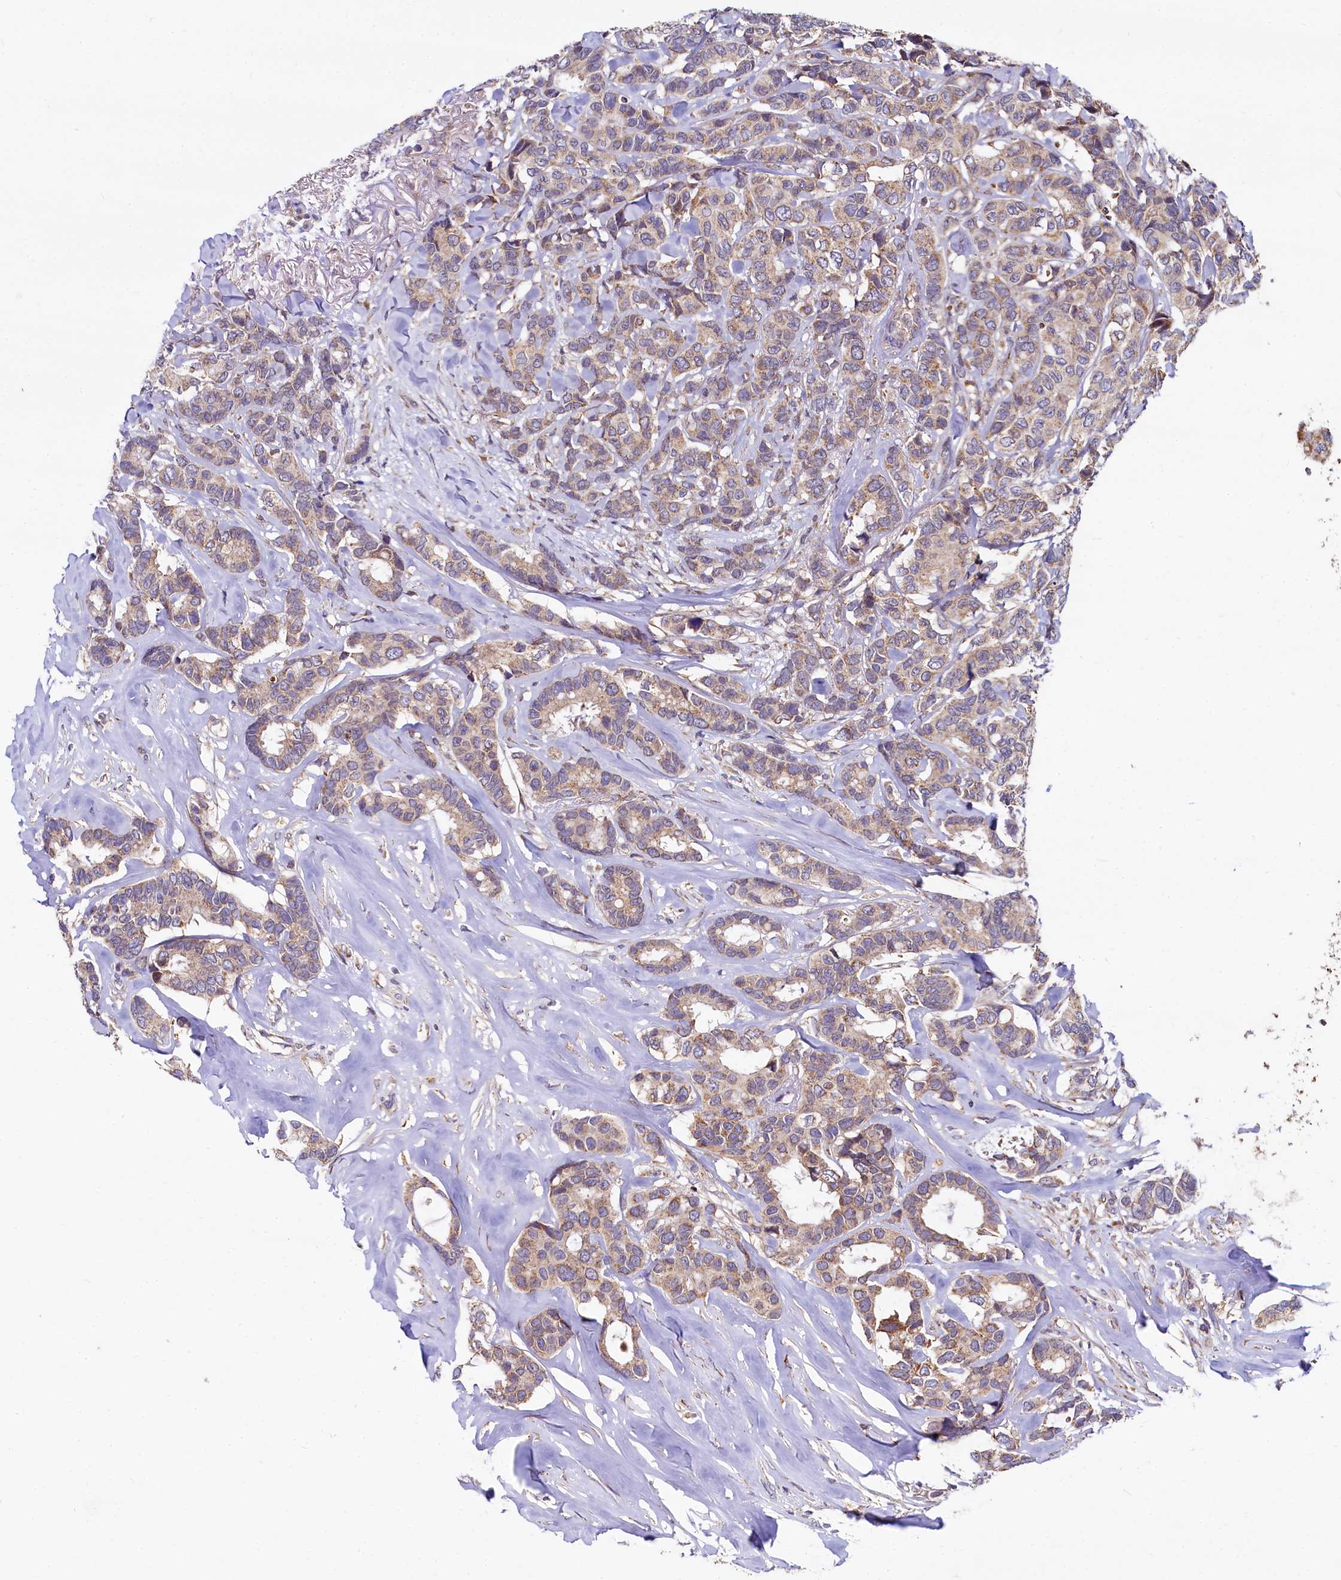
{"staining": {"intensity": "moderate", "quantity": ">75%", "location": "cytoplasmic/membranous"}, "tissue": "breast cancer", "cell_type": "Tumor cells", "image_type": "cancer", "snomed": [{"axis": "morphology", "description": "Duct carcinoma"}, {"axis": "topography", "description": "Breast"}], "caption": "Breast cancer was stained to show a protein in brown. There is medium levels of moderate cytoplasmic/membranous positivity in approximately >75% of tumor cells.", "gene": "SPRYD3", "patient": {"sex": "female", "age": 87}}